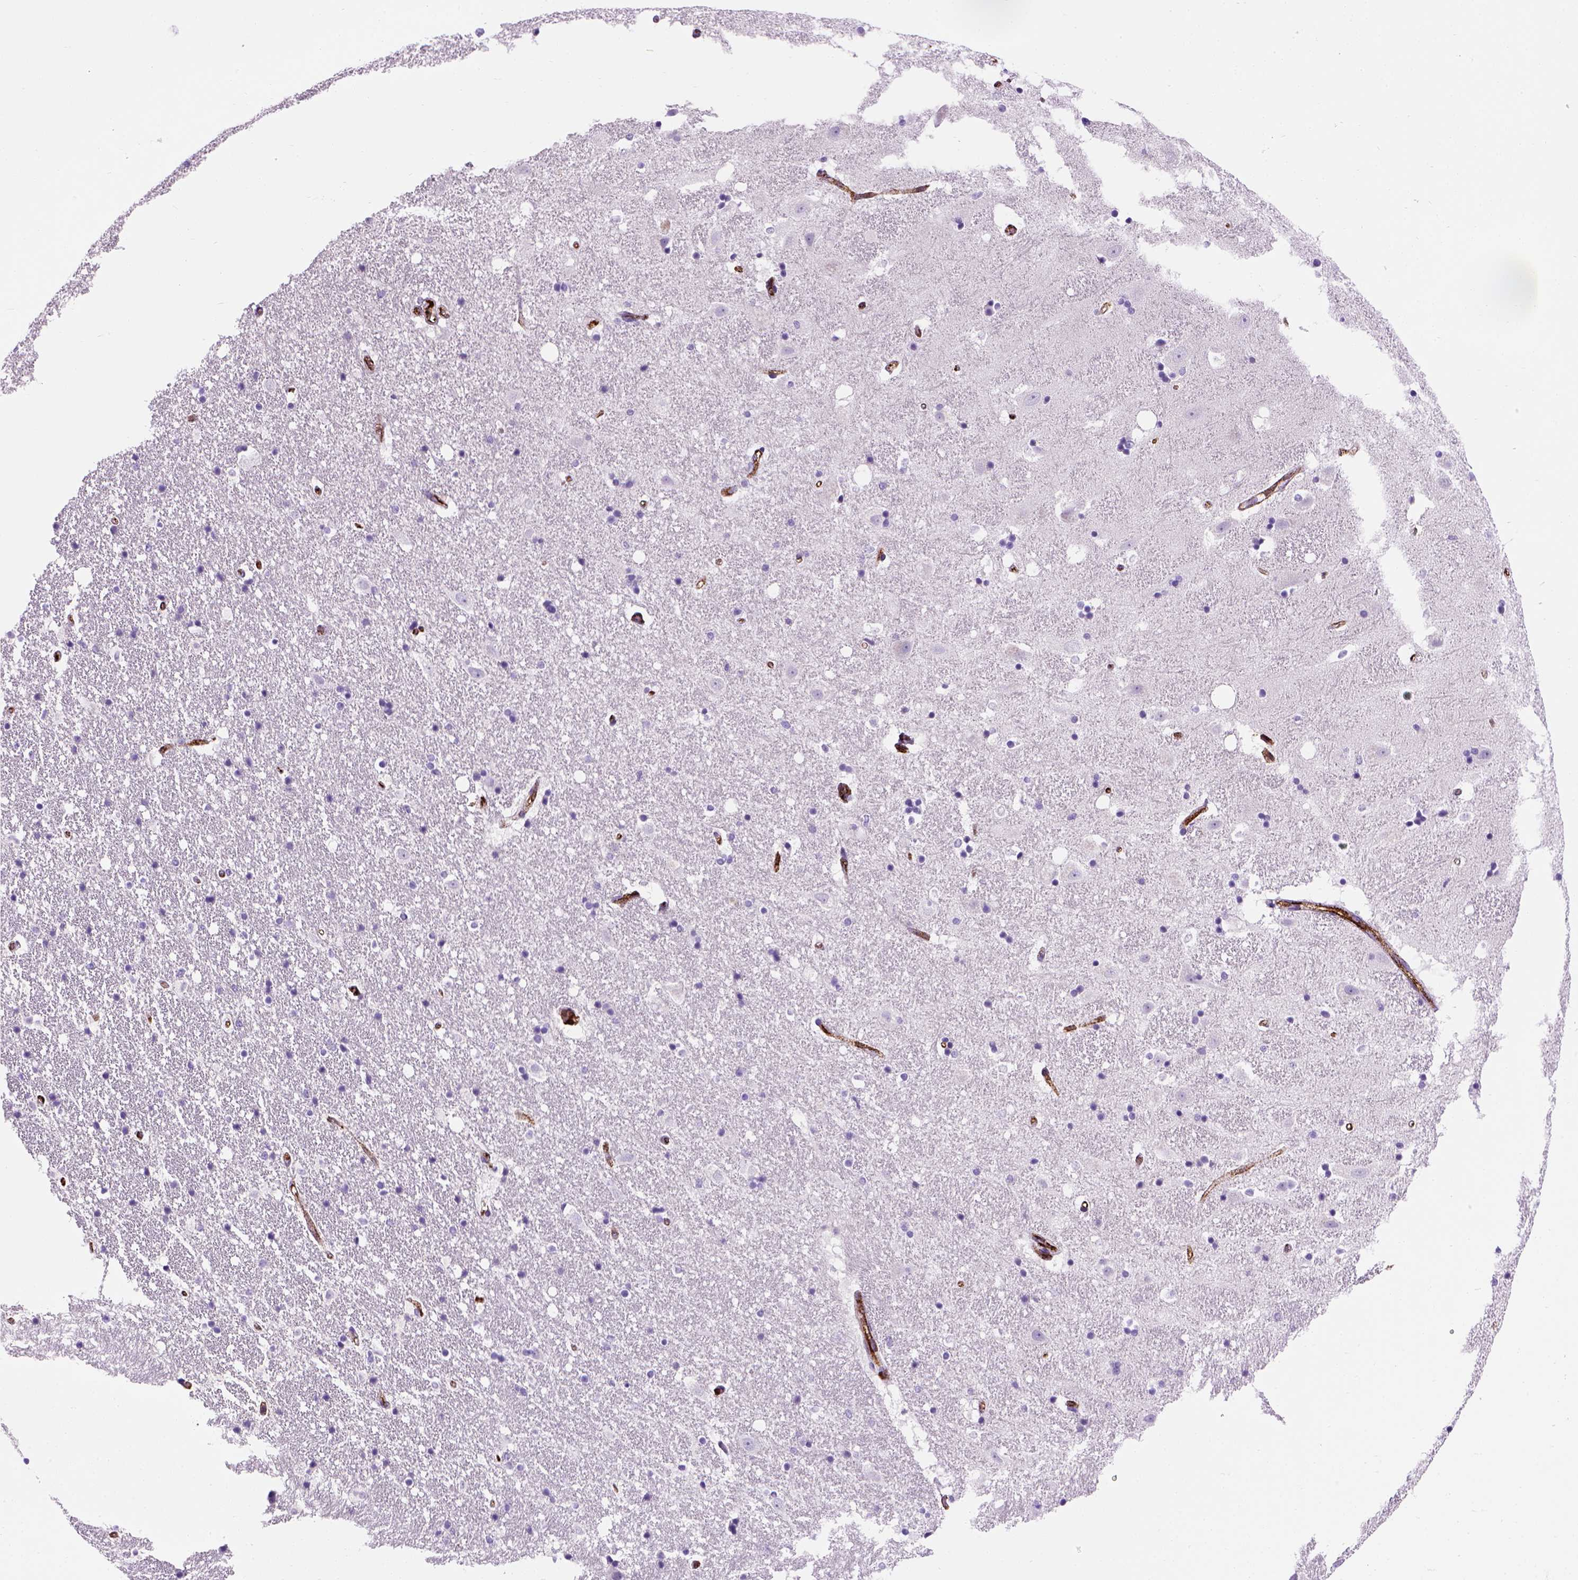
{"staining": {"intensity": "negative", "quantity": "none", "location": "none"}, "tissue": "hippocampus", "cell_type": "Glial cells", "image_type": "normal", "snomed": [{"axis": "morphology", "description": "Normal tissue, NOS"}, {"axis": "topography", "description": "Hippocampus"}], "caption": "IHC of unremarkable hippocampus exhibits no positivity in glial cells.", "gene": "VWF", "patient": {"sex": "male", "age": 49}}